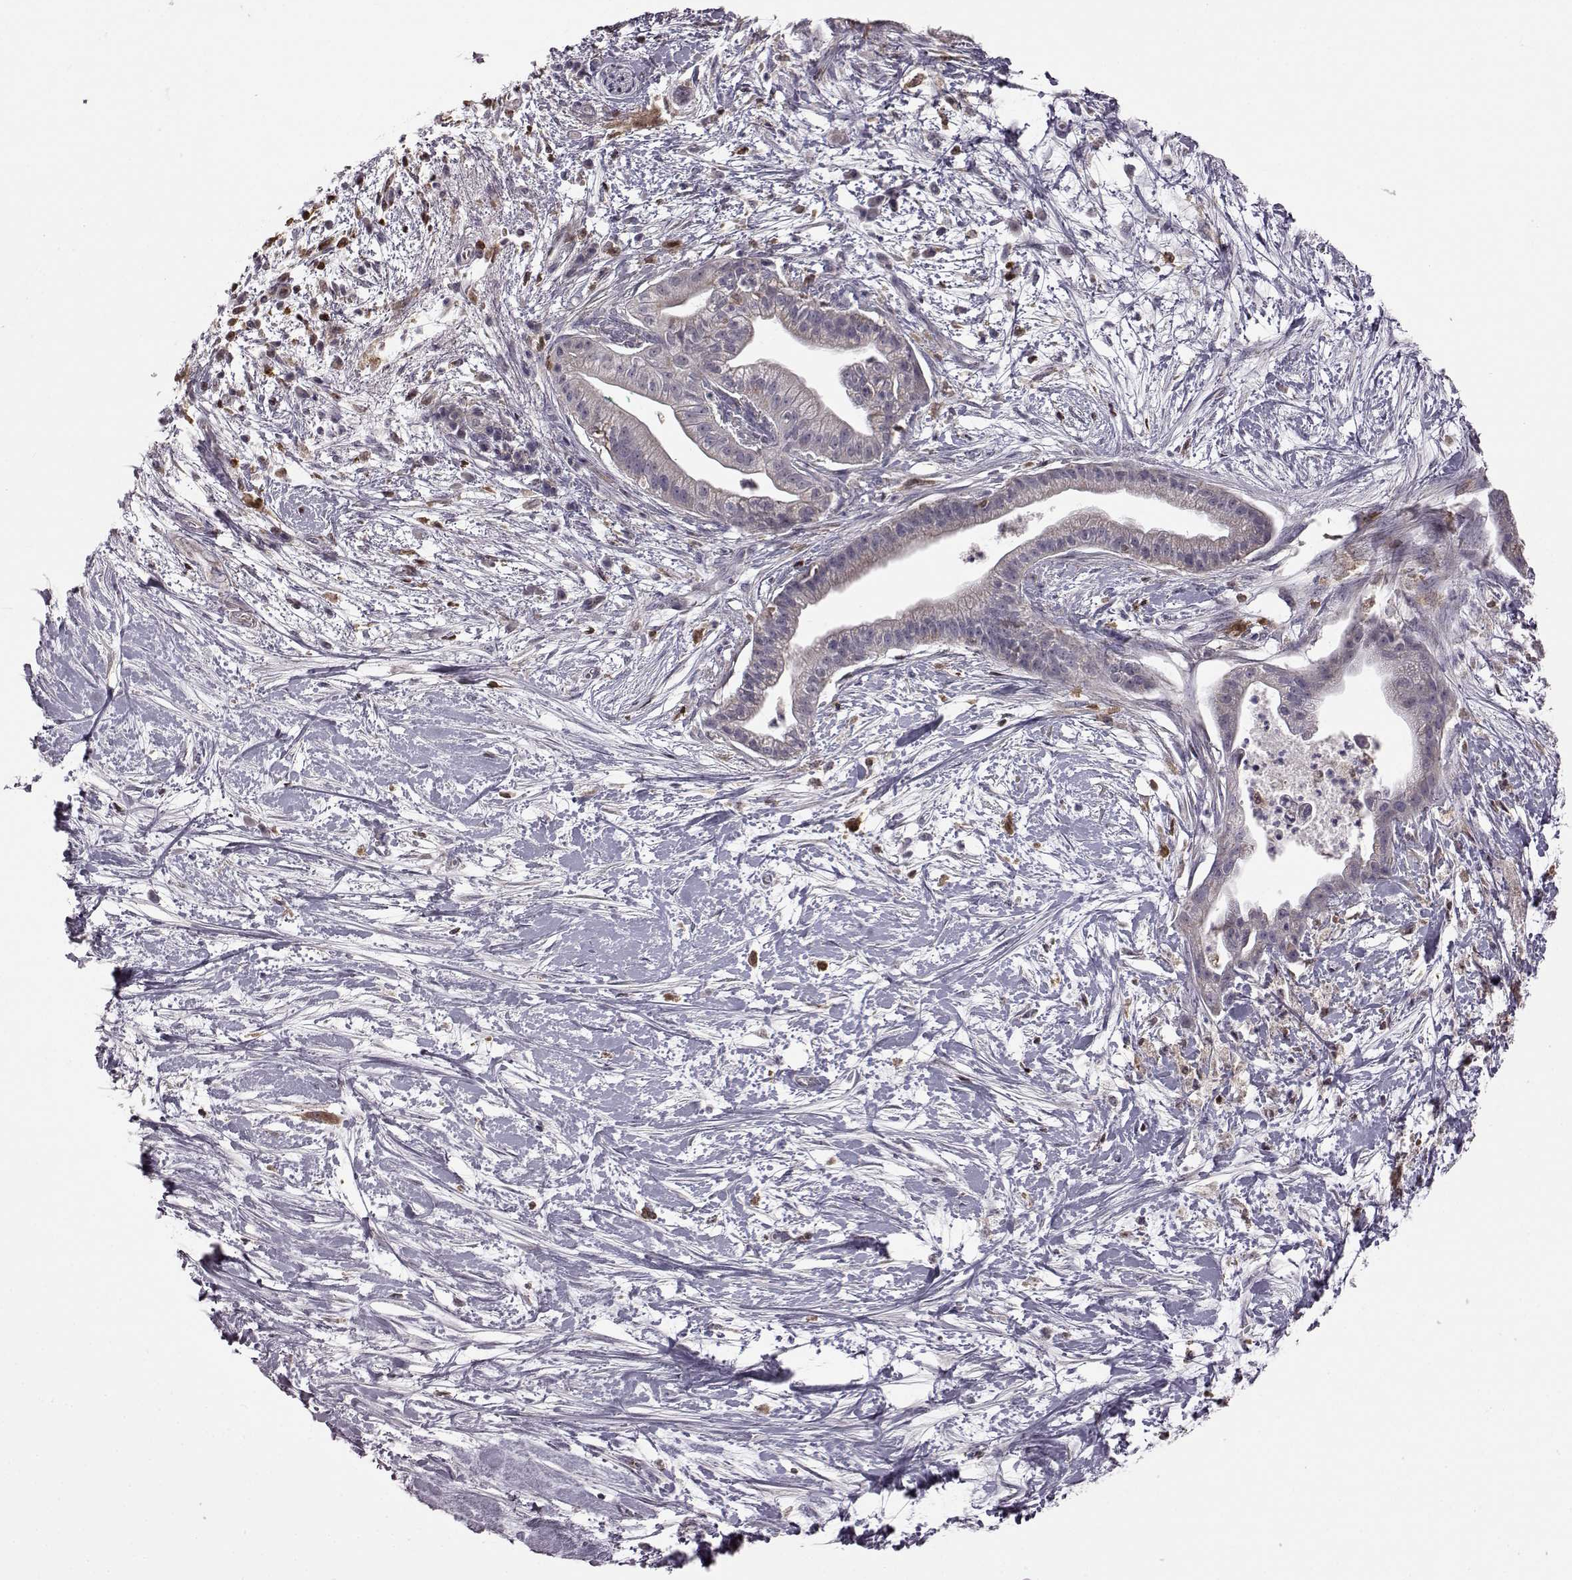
{"staining": {"intensity": "negative", "quantity": "none", "location": "none"}, "tissue": "pancreatic cancer", "cell_type": "Tumor cells", "image_type": "cancer", "snomed": [{"axis": "morphology", "description": "Normal tissue, NOS"}, {"axis": "morphology", "description": "Adenocarcinoma, NOS"}, {"axis": "topography", "description": "Lymph node"}, {"axis": "topography", "description": "Pancreas"}], "caption": "DAB (3,3'-diaminobenzidine) immunohistochemical staining of human pancreatic cancer reveals no significant expression in tumor cells.", "gene": "DOK2", "patient": {"sex": "female", "age": 58}}